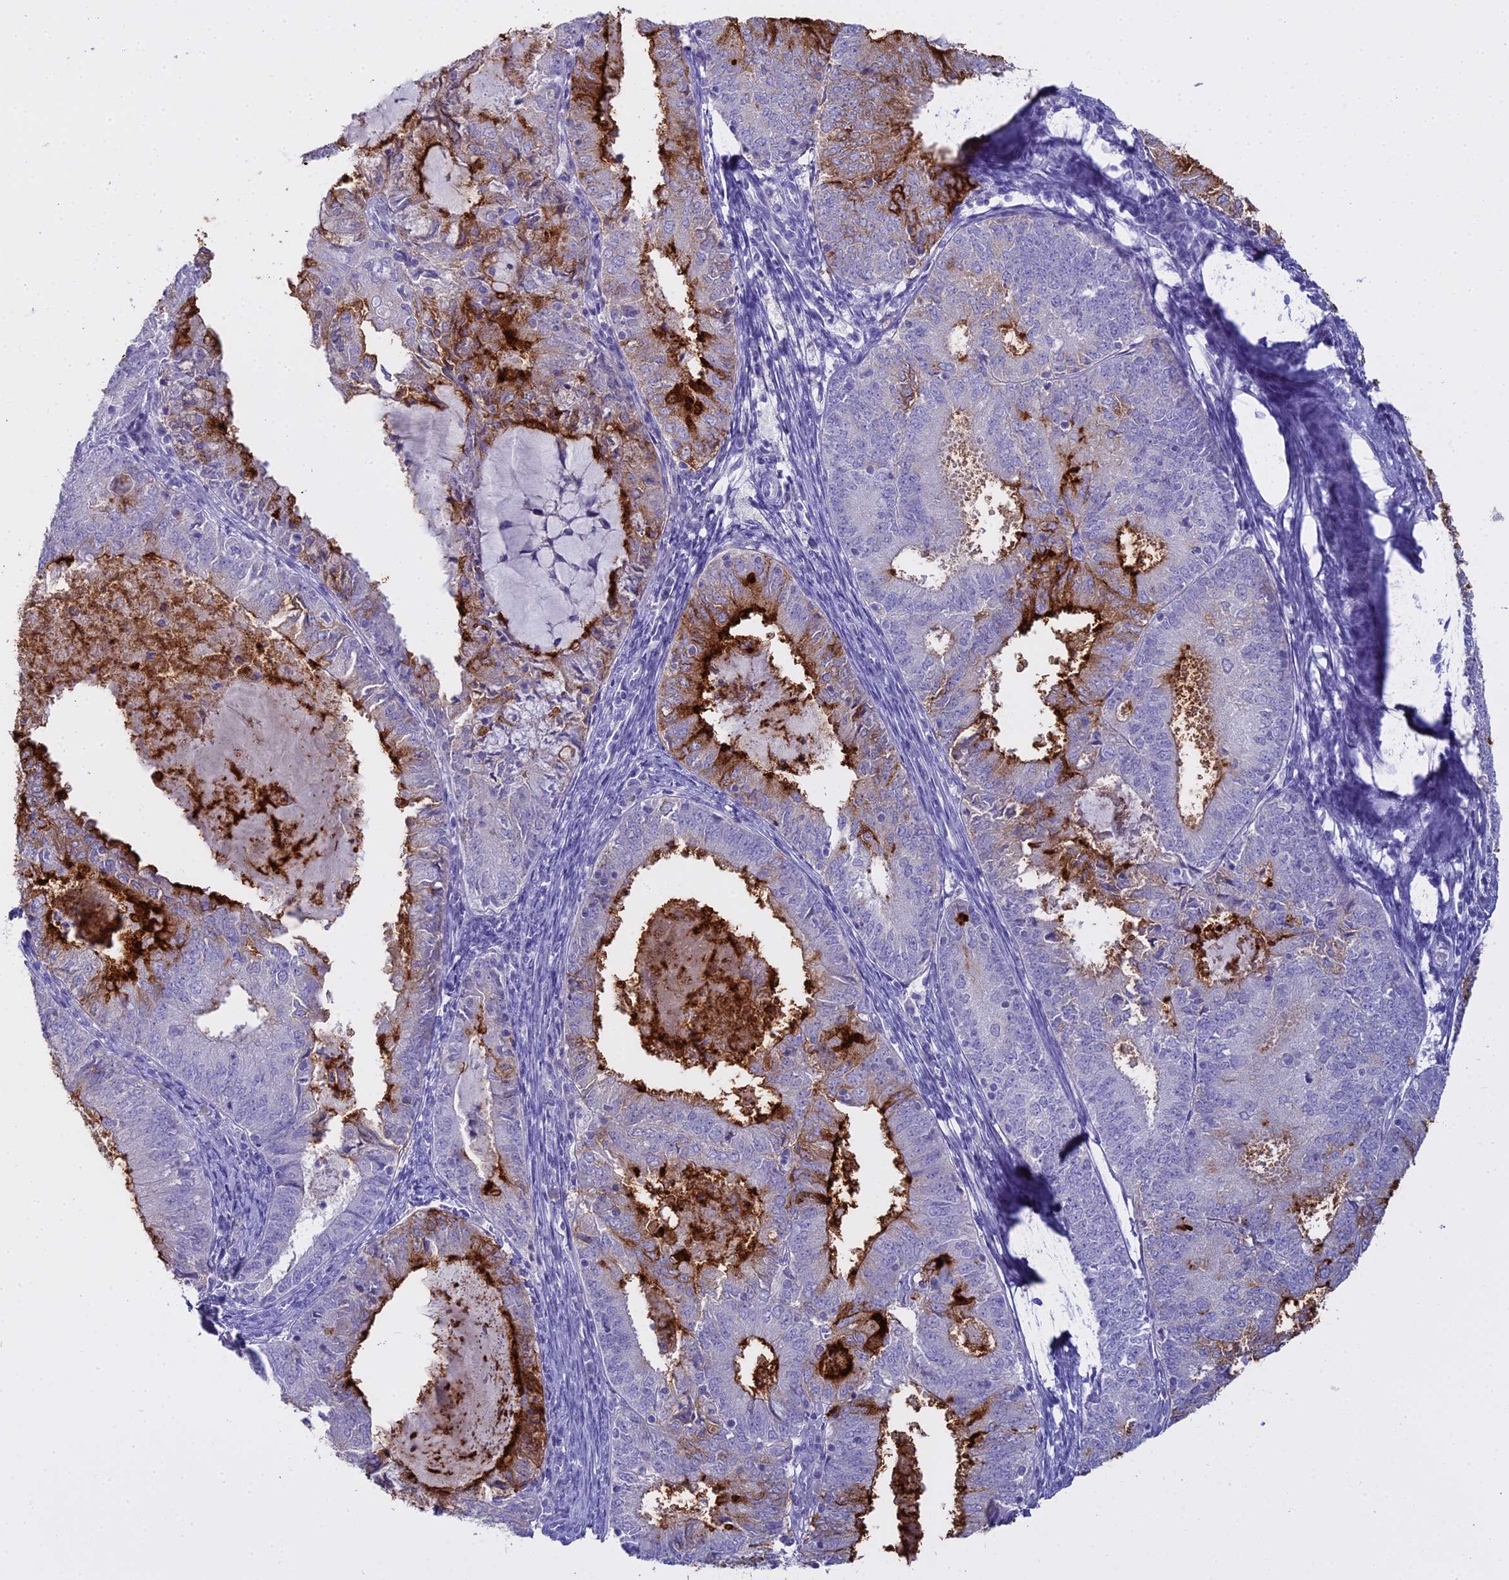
{"staining": {"intensity": "strong", "quantity": "25%-75%", "location": "cytoplasmic/membranous"}, "tissue": "endometrial cancer", "cell_type": "Tumor cells", "image_type": "cancer", "snomed": [{"axis": "morphology", "description": "Adenocarcinoma, NOS"}, {"axis": "topography", "description": "Endometrium"}], "caption": "High-power microscopy captured an IHC image of endometrial cancer, revealing strong cytoplasmic/membranous expression in approximately 25%-75% of tumor cells.", "gene": "ALPP", "patient": {"sex": "female", "age": 57}}